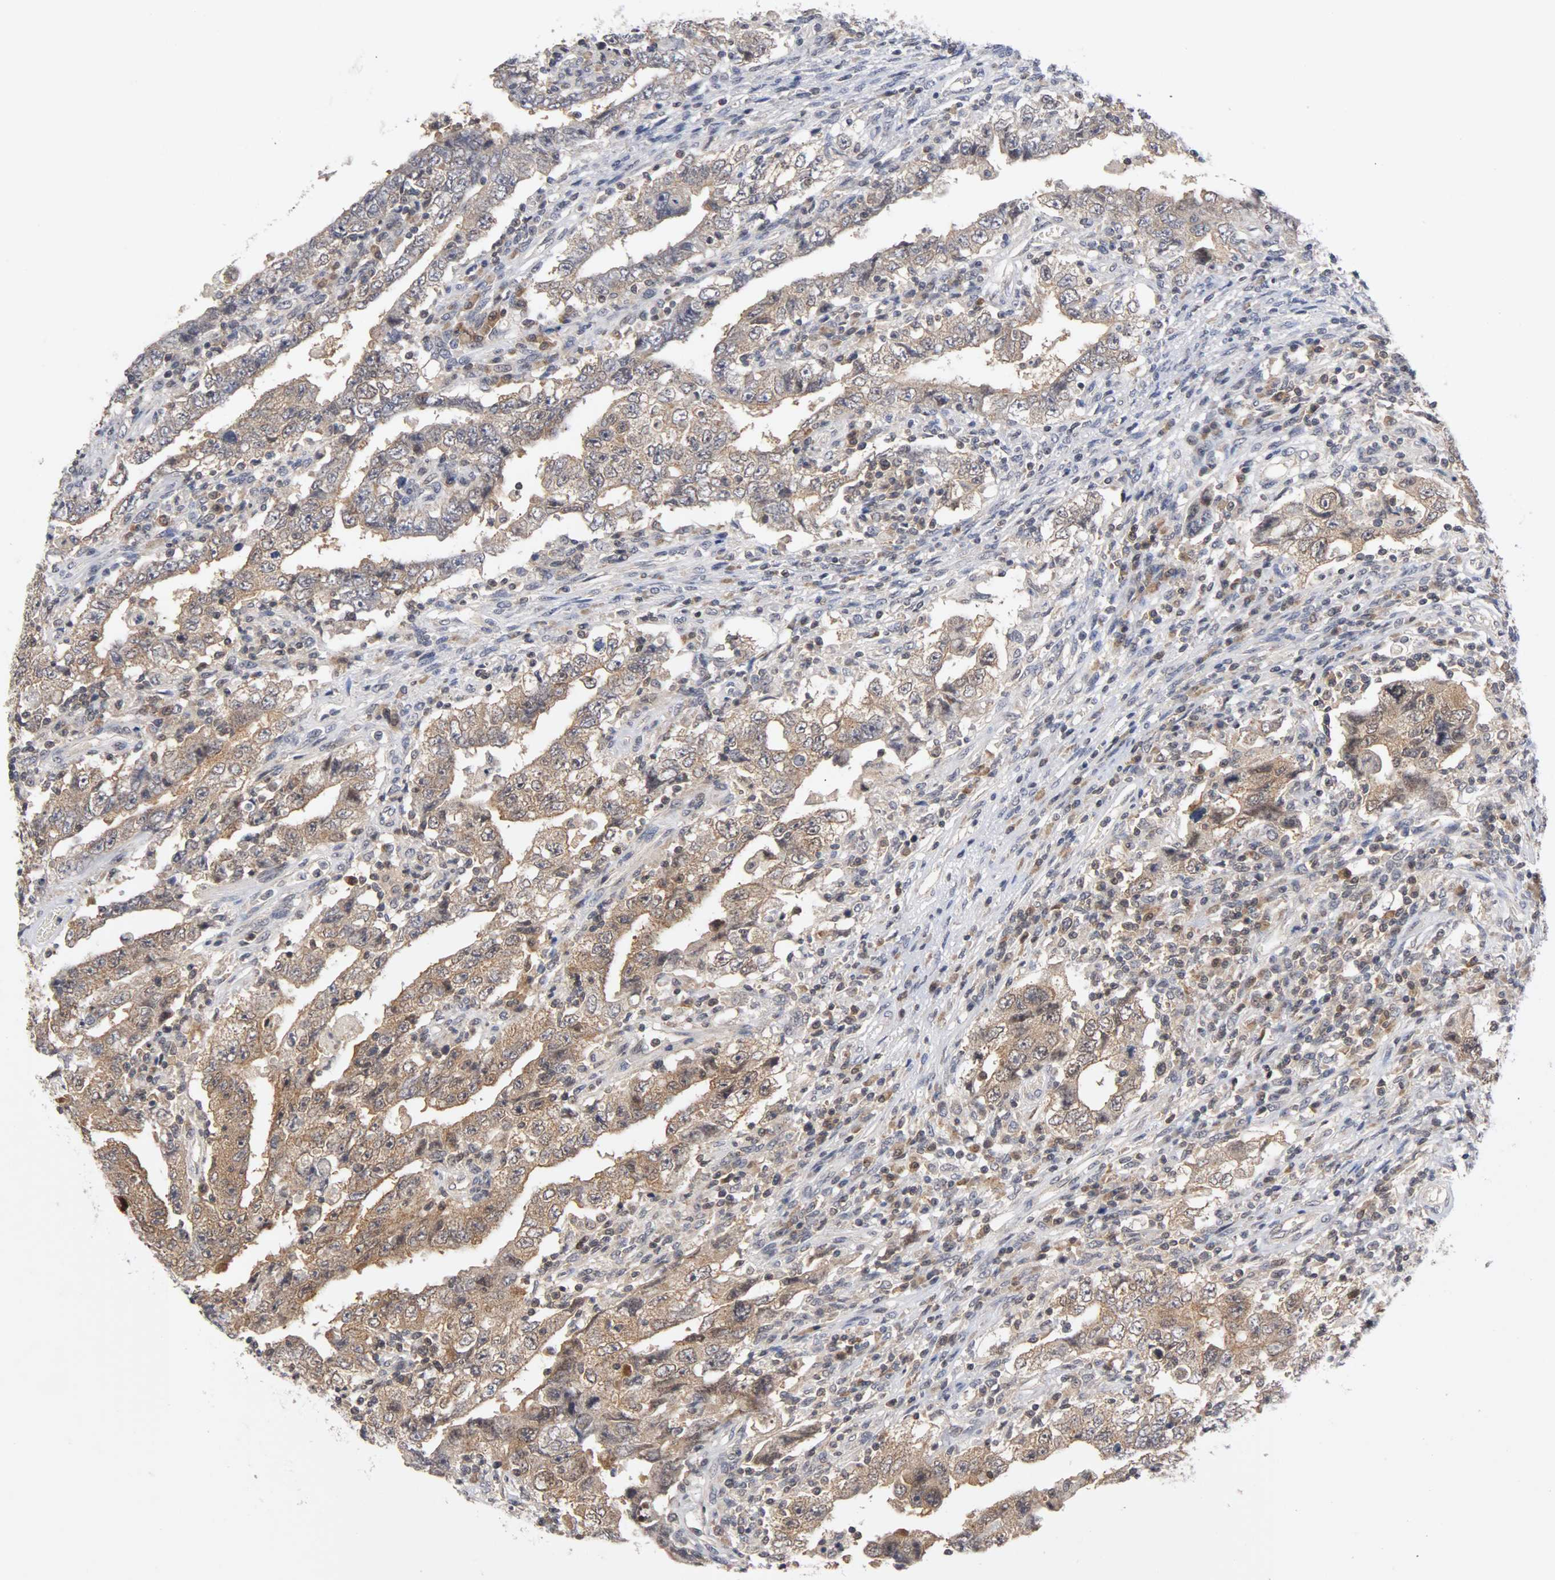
{"staining": {"intensity": "moderate", "quantity": ">75%", "location": "cytoplasmic/membranous,nuclear"}, "tissue": "testis cancer", "cell_type": "Tumor cells", "image_type": "cancer", "snomed": [{"axis": "morphology", "description": "Carcinoma, Embryonal, NOS"}, {"axis": "topography", "description": "Testis"}], "caption": "IHC (DAB) staining of human testis cancer displays moderate cytoplasmic/membranous and nuclear protein staining in approximately >75% of tumor cells.", "gene": "UBE2M", "patient": {"sex": "male", "age": 26}}